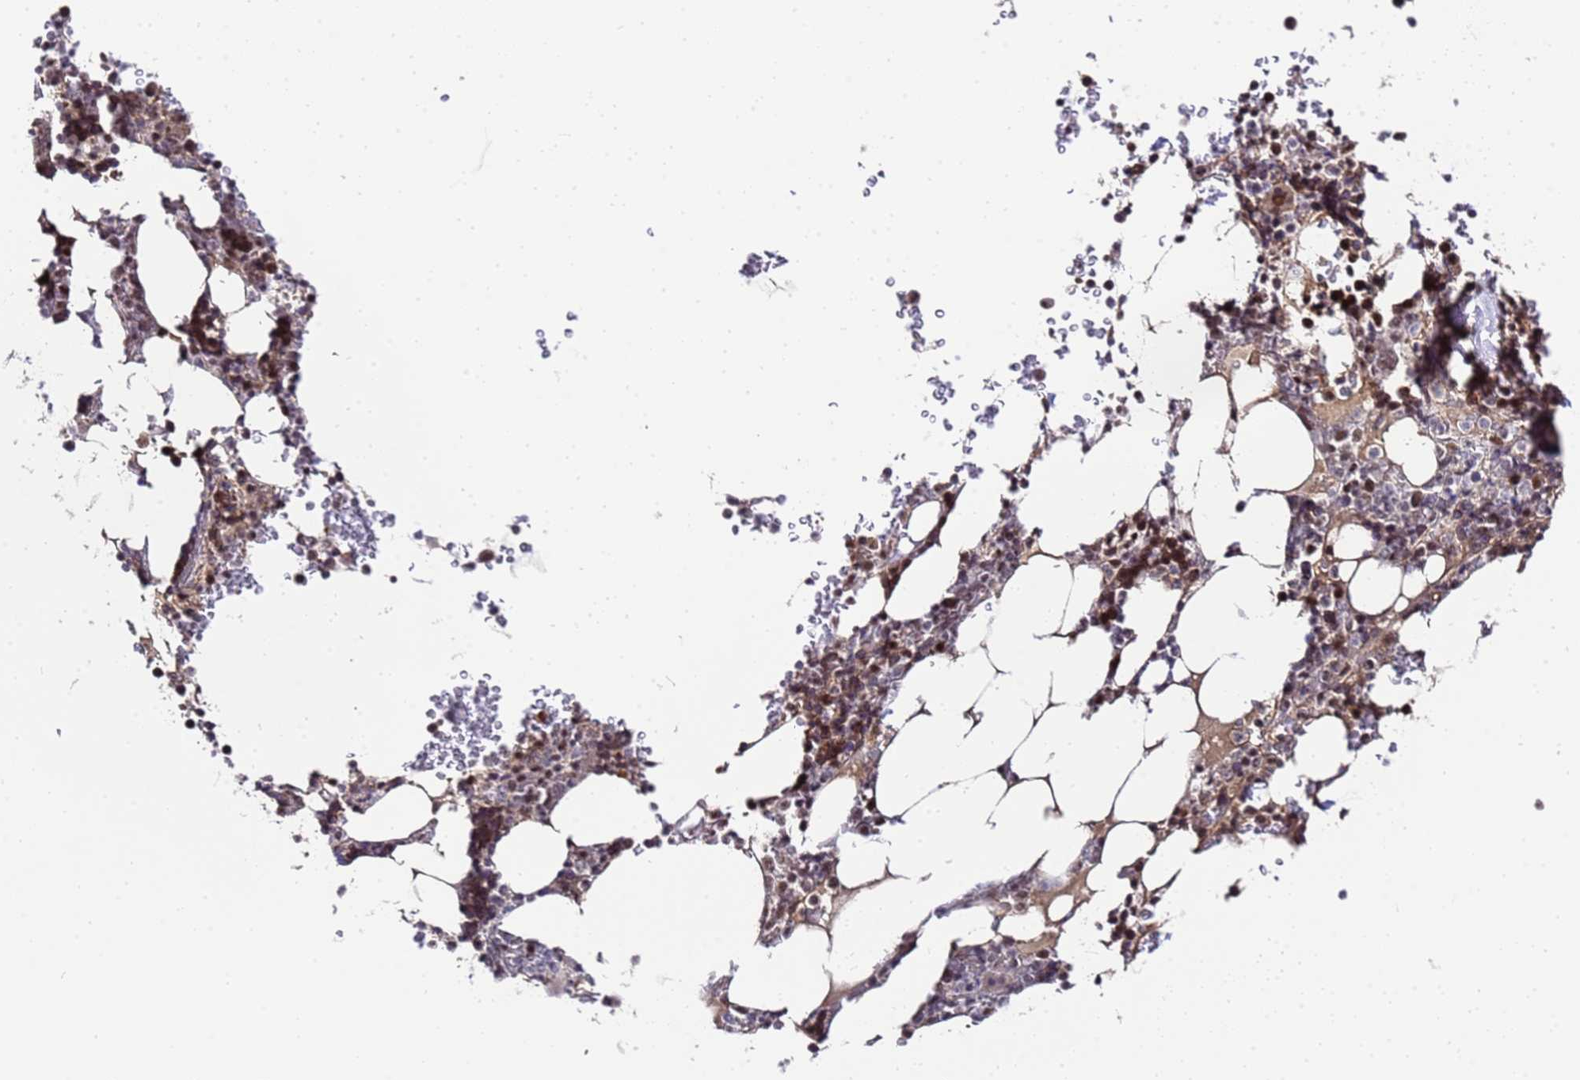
{"staining": {"intensity": "strong", "quantity": "<25%", "location": "nuclear"}, "tissue": "bone marrow", "cell_type": "Hematopoietic cells", "image_type": "normal", "snomed": [{"axis": "morphology", "description": "Normal tissue, NOS"}, {"axis": "topography", "description": "Bone marrow"}], "caption": "Protein staining exhibits strong nuclear expression in approximately <25% of hematopoietic cells in benign bone marrow.", "gene": "C19orf47", "patient": {"sex": "male", "age": 58}}